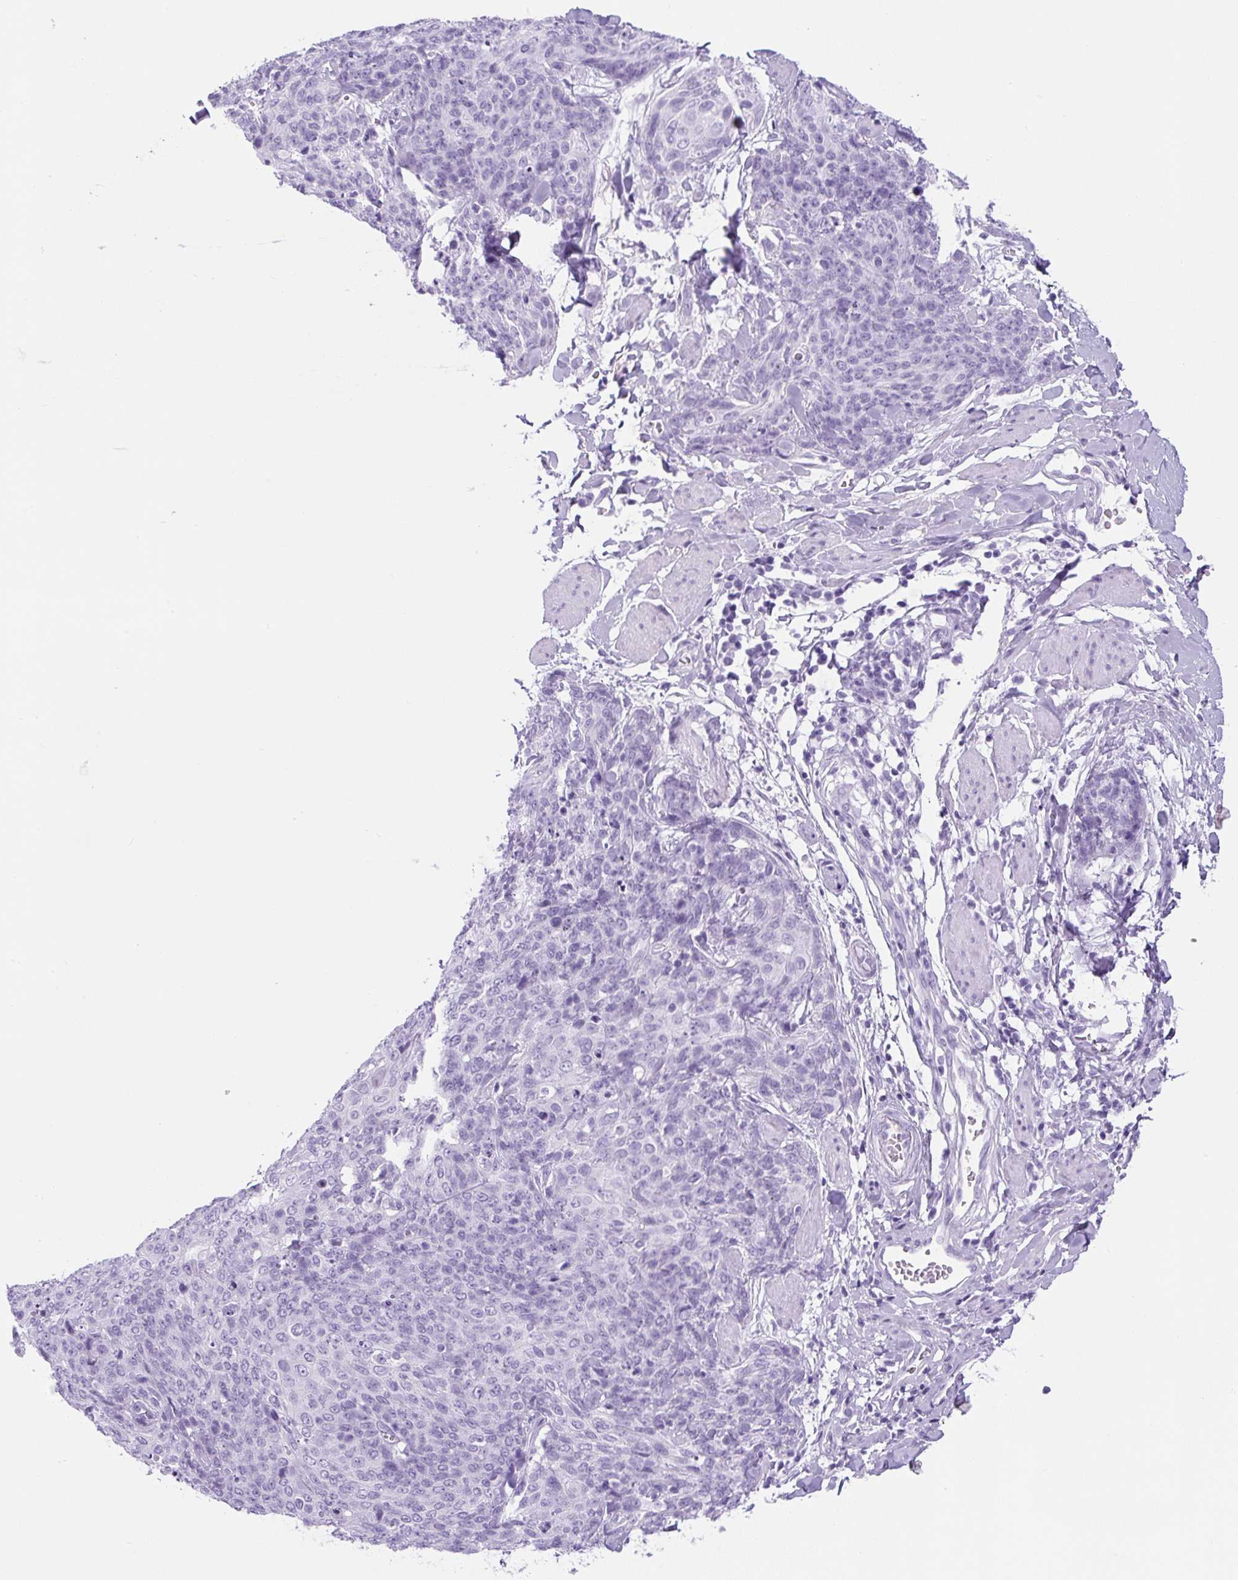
{"staining": {"intensity": "negative", "quantity": "none", "location": "none"}, "tissue": "skin cancer", "cell_type": "Tumor cells", "image_type": "cancer", "snomed": [{"axis": "morphology", "description": "Squamous cell carcinoma, NOS"}, {"axis": "topography", "description": "Skin"}, {"axis": "topography", "description": "Vulva"}], "caption": "There is no significant positivity in tumor cells of squamous cell carcinoma (skin). The staining is performed using DAB brown chromogen with nuclei counter-stained in using hematoxylin.", "gene": "UBL3", "patient": {"sex": "female", "age": 85}}